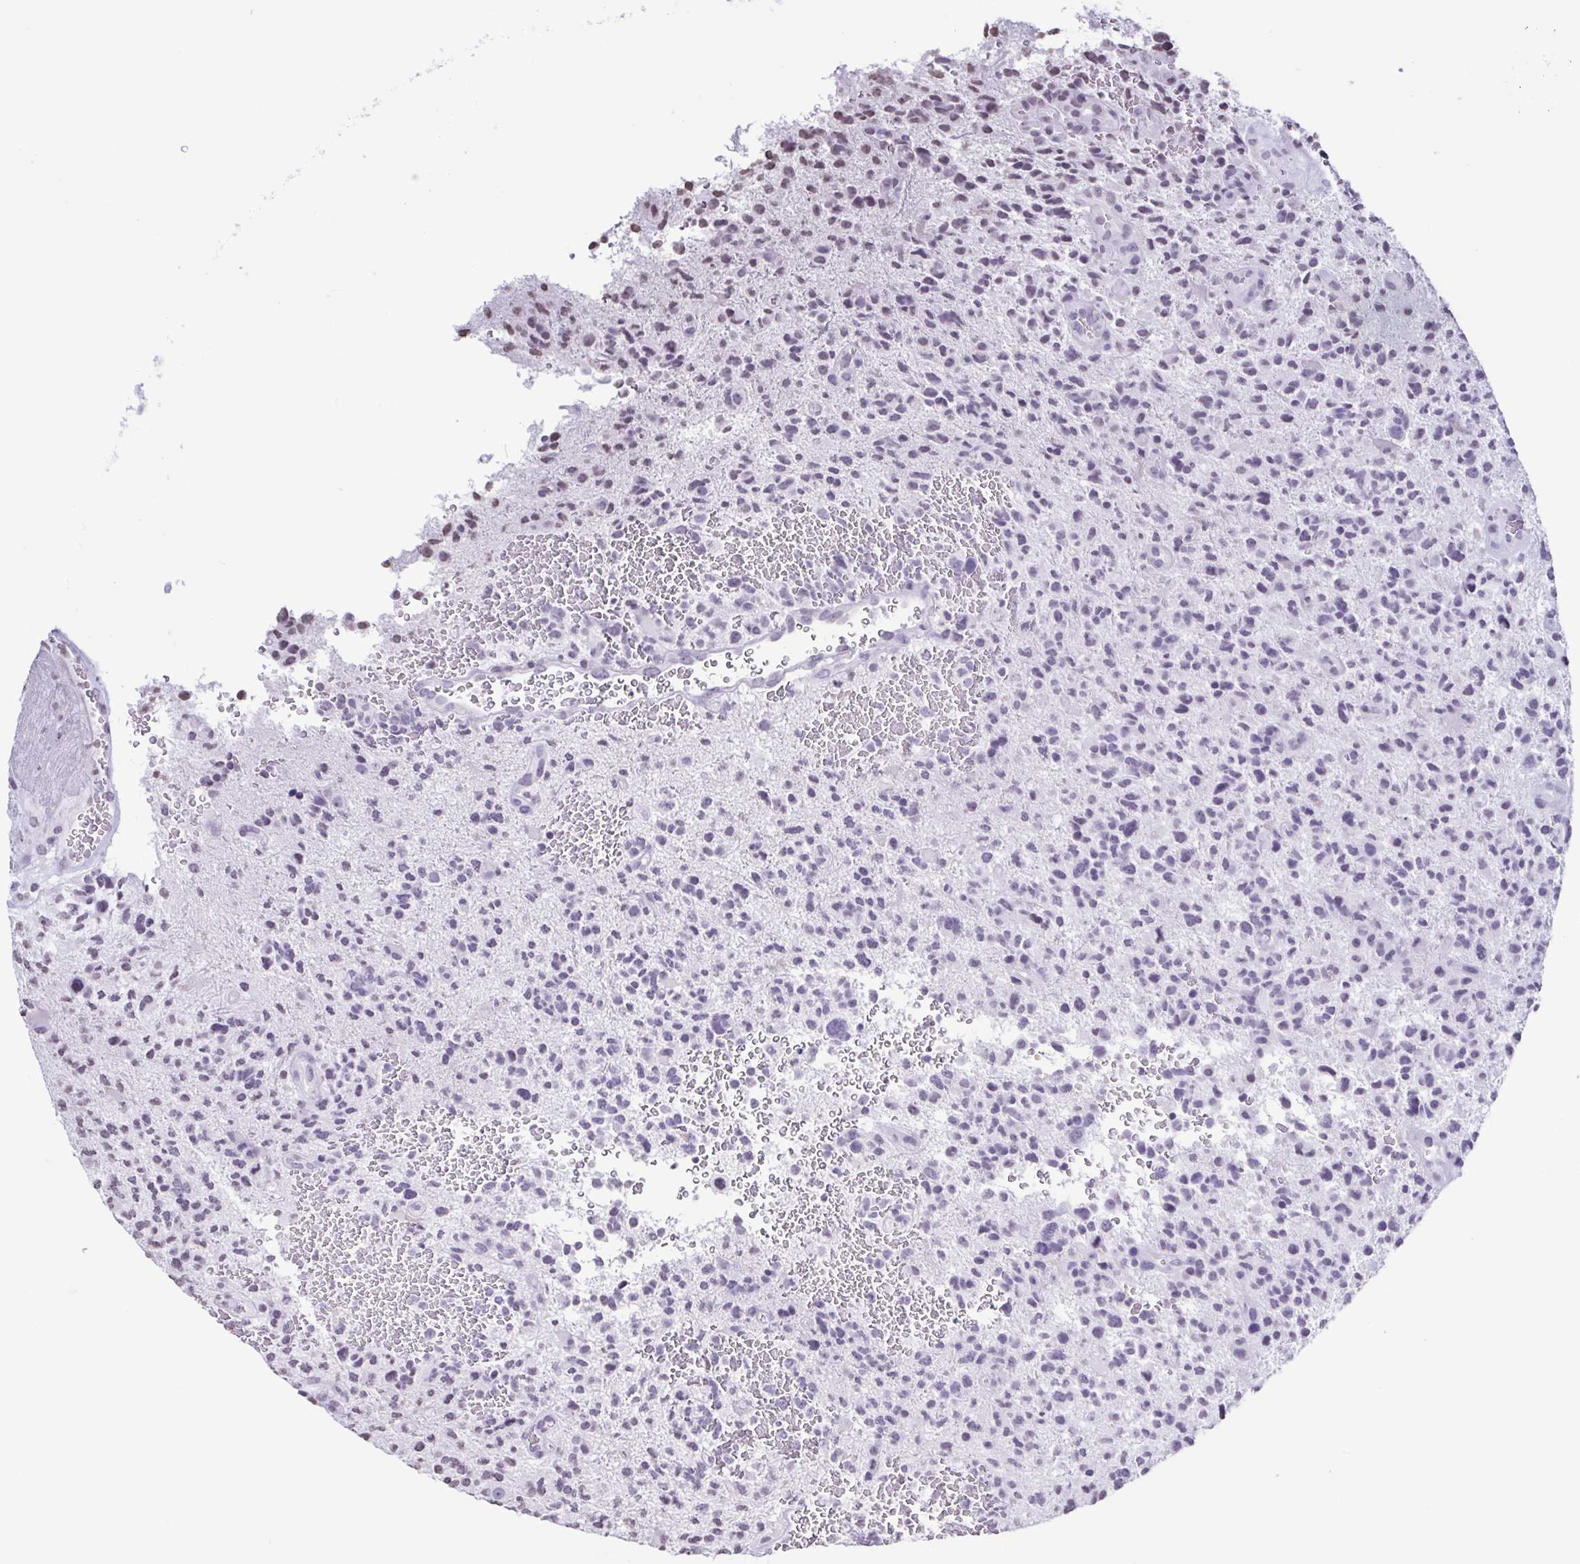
{"staining": {"intensity": "negative", "quantity": "none", "location": "none"}, "tissue": "glioma", "cell_type": "Tumor cells", "image_type": "cancer", "snomed": [{"axis": "morphology", "description": "Glioma, malignant, High grade"}, {"axis": "topography", "description": "Brain"}], "caption": "The image exhibits no staining of tumor cells in malignant high-grade glioma.", "gene": "VCY1B", "patient": {"sex": "female", "age": 71}}